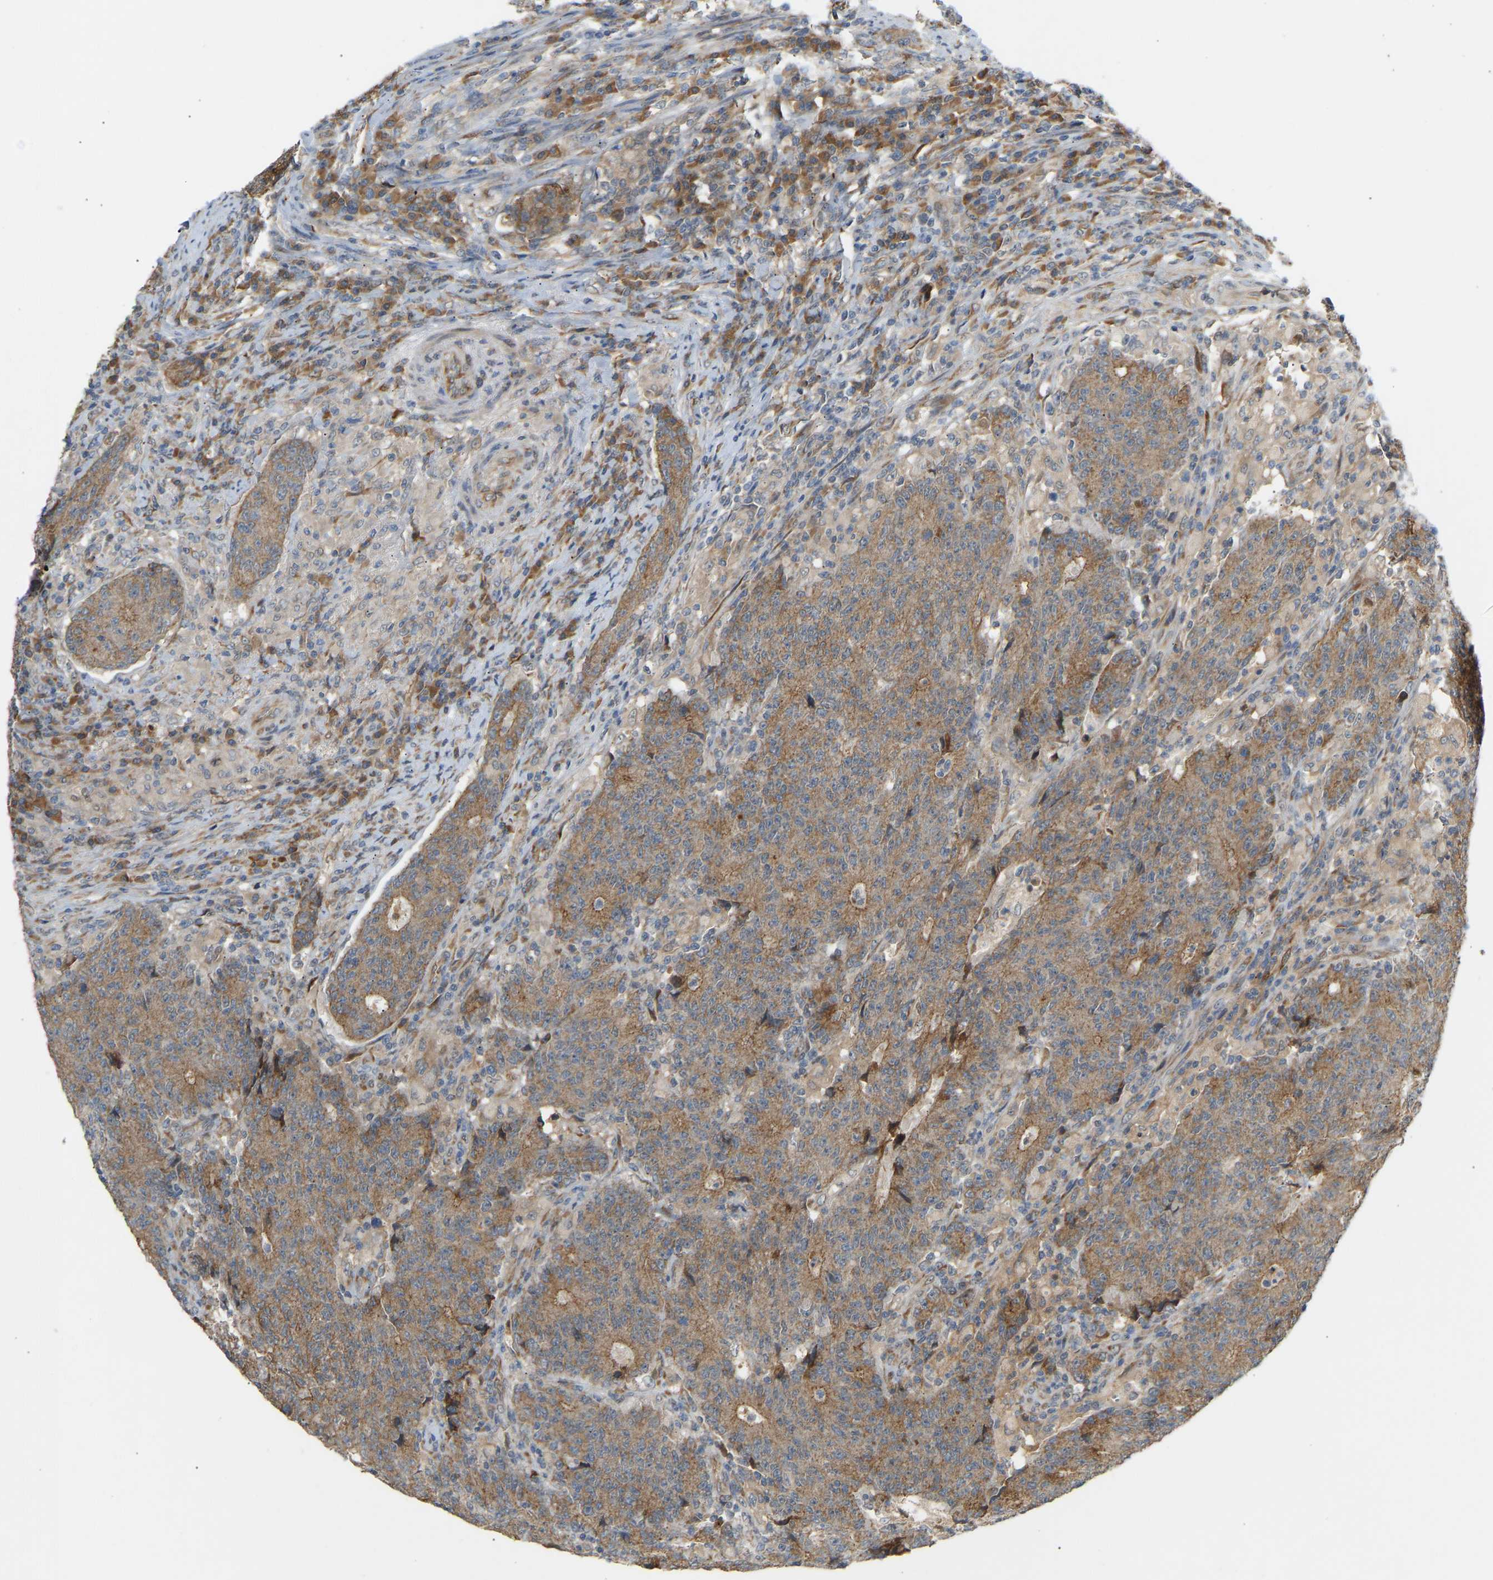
{"staining": {"intensity": "moderate", "quantity": ">75%", "location": "cytoplasmic/membranous"}, "tissue": "colorectal cancer", "cell_type": "Tumor cells", "image_type": "cancer", "snomed": [{"axis": "morphology", "description": "Normal tissue, NOS"}, {"axis": "morphology", "description": "Adenocarcinoma, NOS"}, {"axis": "topography", "description": "Colon"}], "caption": "Immunohistochemical staining of adenocarcinoma (colorectal) shows medium levels of moderate cytoplasmic/membranous protein staining in about >75% of tumor cells.", "gene": "PTCD1", "patient": {"sex": "female", "age": 75}}